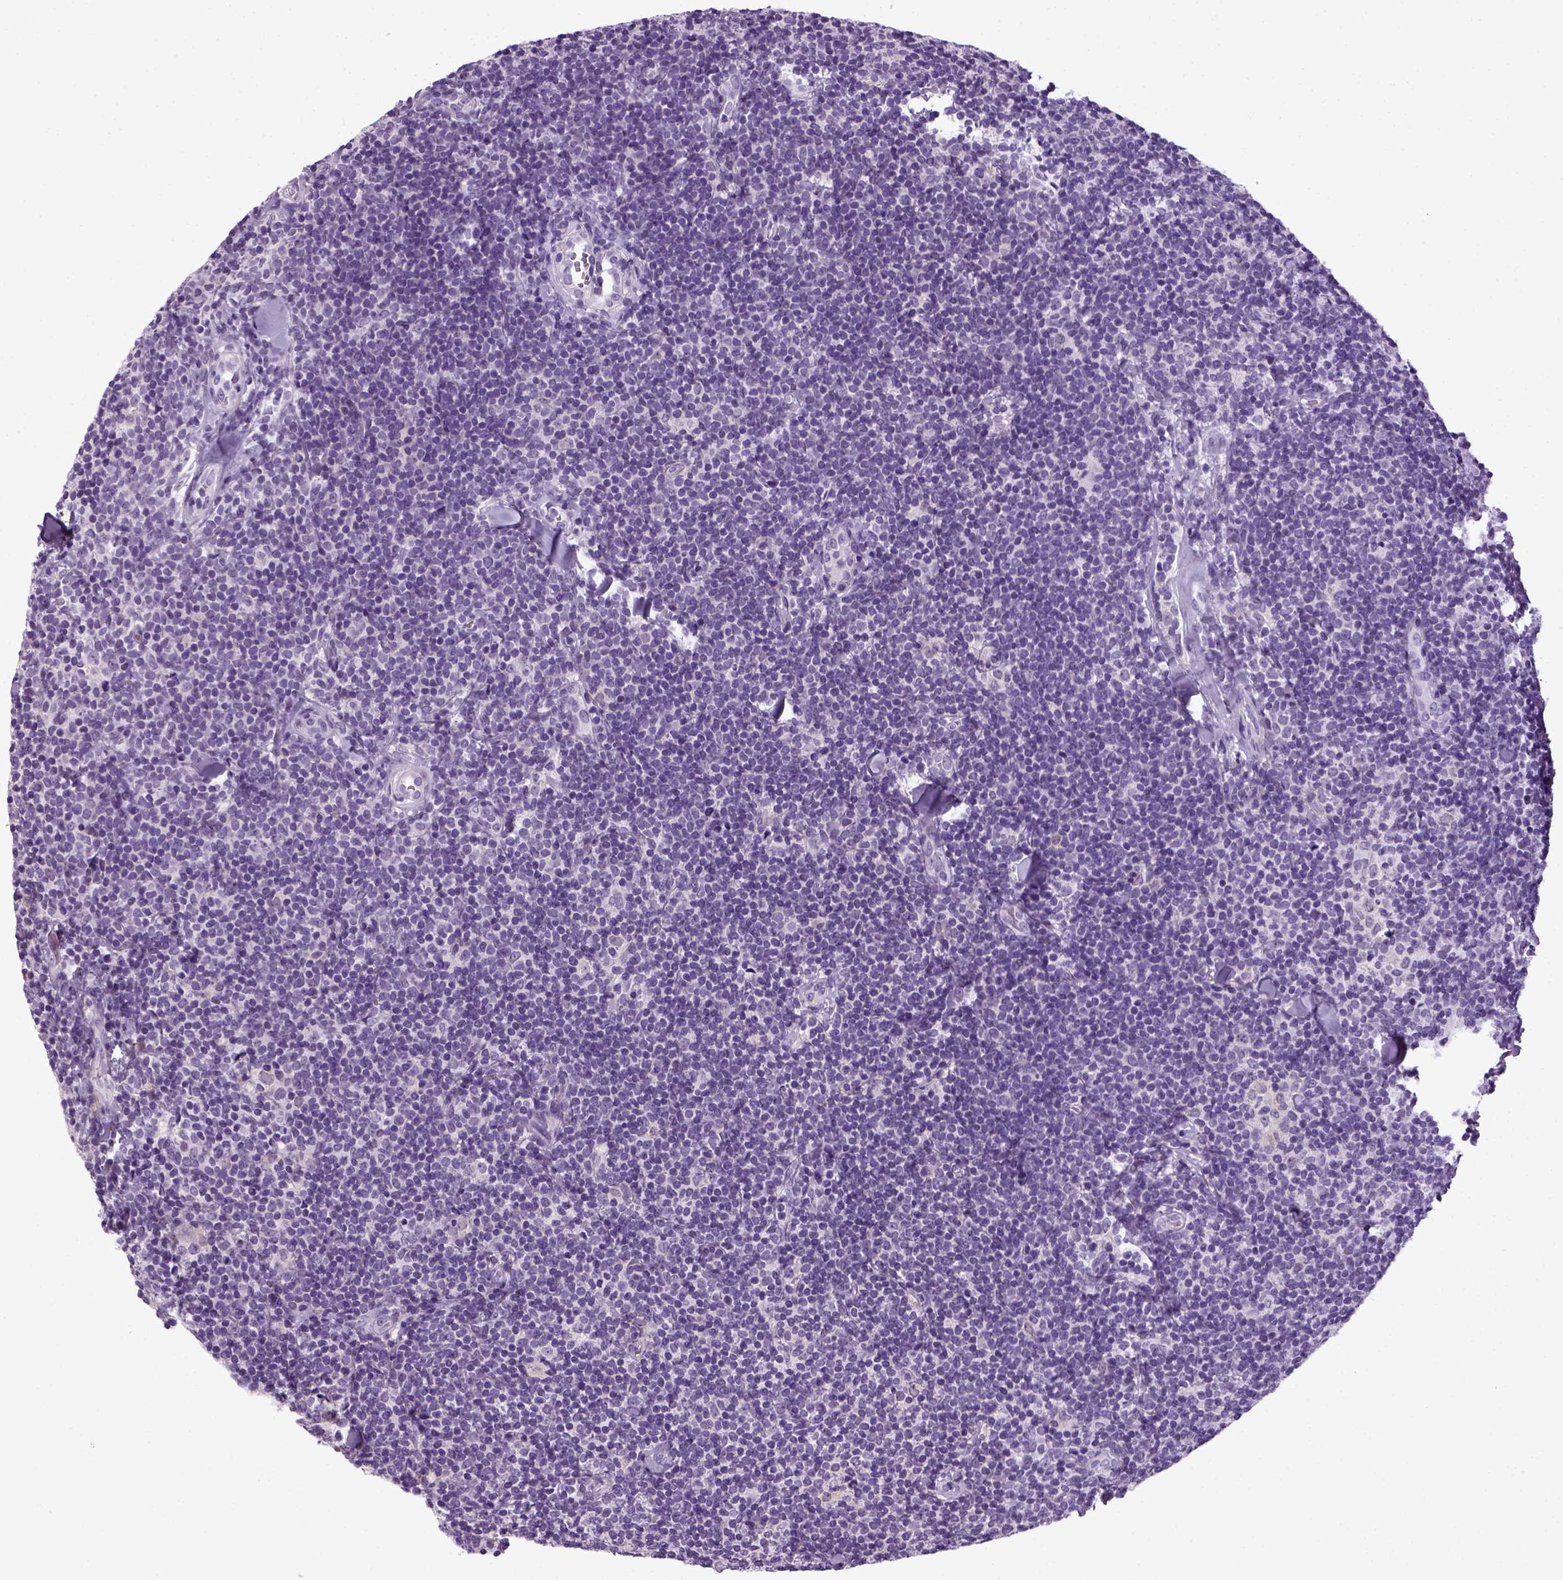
{"staining": {"intensity": "negative", "quantity": "none", "location": "none"}, "tissue": "lymphoma", "cell_type": "Tumor cells", "image_type": "cancer", "snomed": [{"axis": "morphology", "description": "Malignant lymphoma, non-Hodgkin's type, Low grade"}, {"axis": "topography", "description": "Lymph node"}], "caption": "Immunohistochemistry (IHC) of human lymphoma reveals no positivity in tumor cells.", "gene": "HMCN2", "patient": {"sex": "female", "age": 56}}